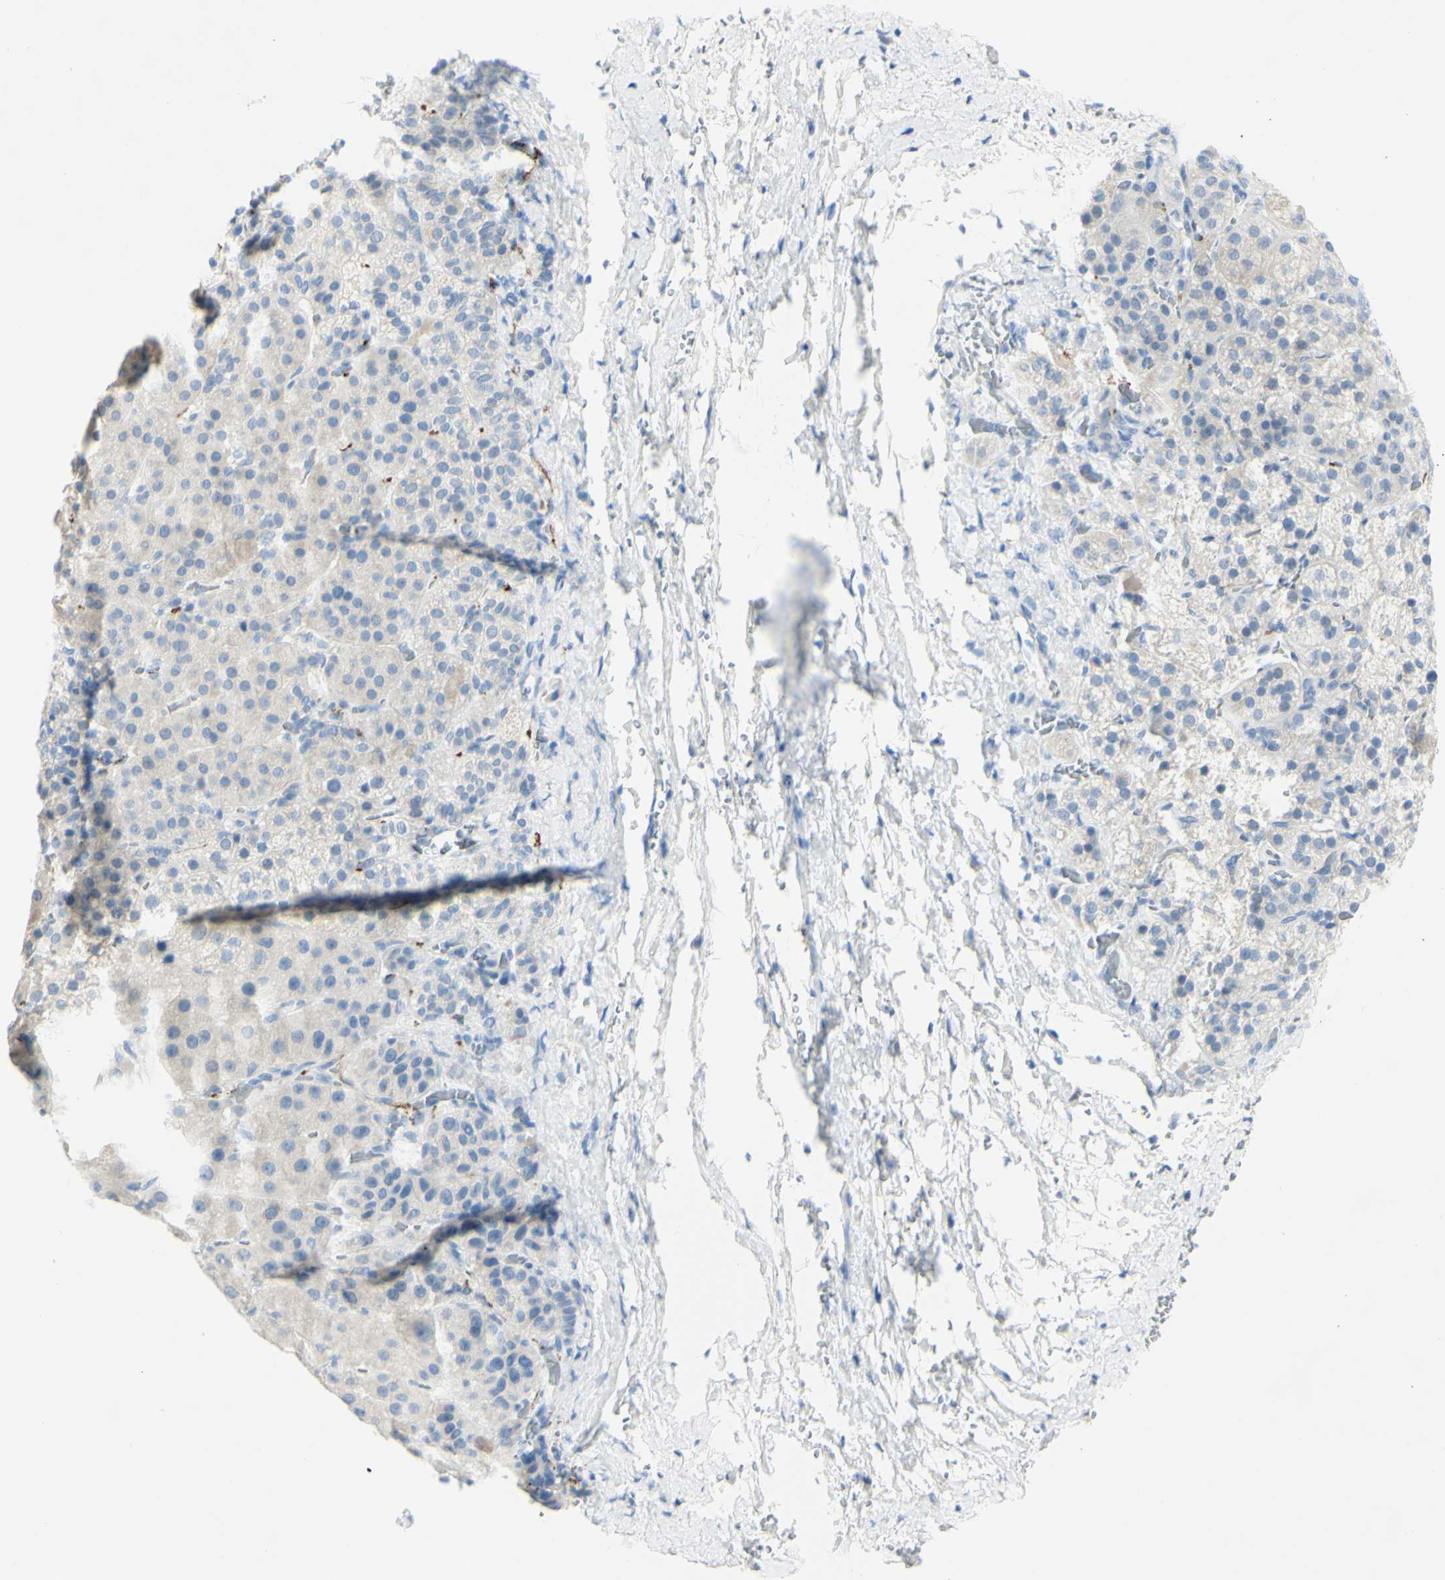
{"staining": {"intensity": "weak", "quantity": "<25%", "location": "cytoplasmic/membranous"}, "tissue": "adrenal gland", "cell_type": "Glandular cells", "image_type": "normal", "snomed": [{"axis": "morphology", "description": "Normal tissue, NOS"}, {"axis": "topography", "description": "Adrenal gland"}], "caption": "Immunohistochemical staining of unremarkable human adrenal gland demonstrates no significant expression in glandular cells.", "gene": "TSPAN1", "patient": {"sex": "female", "age": 57}}